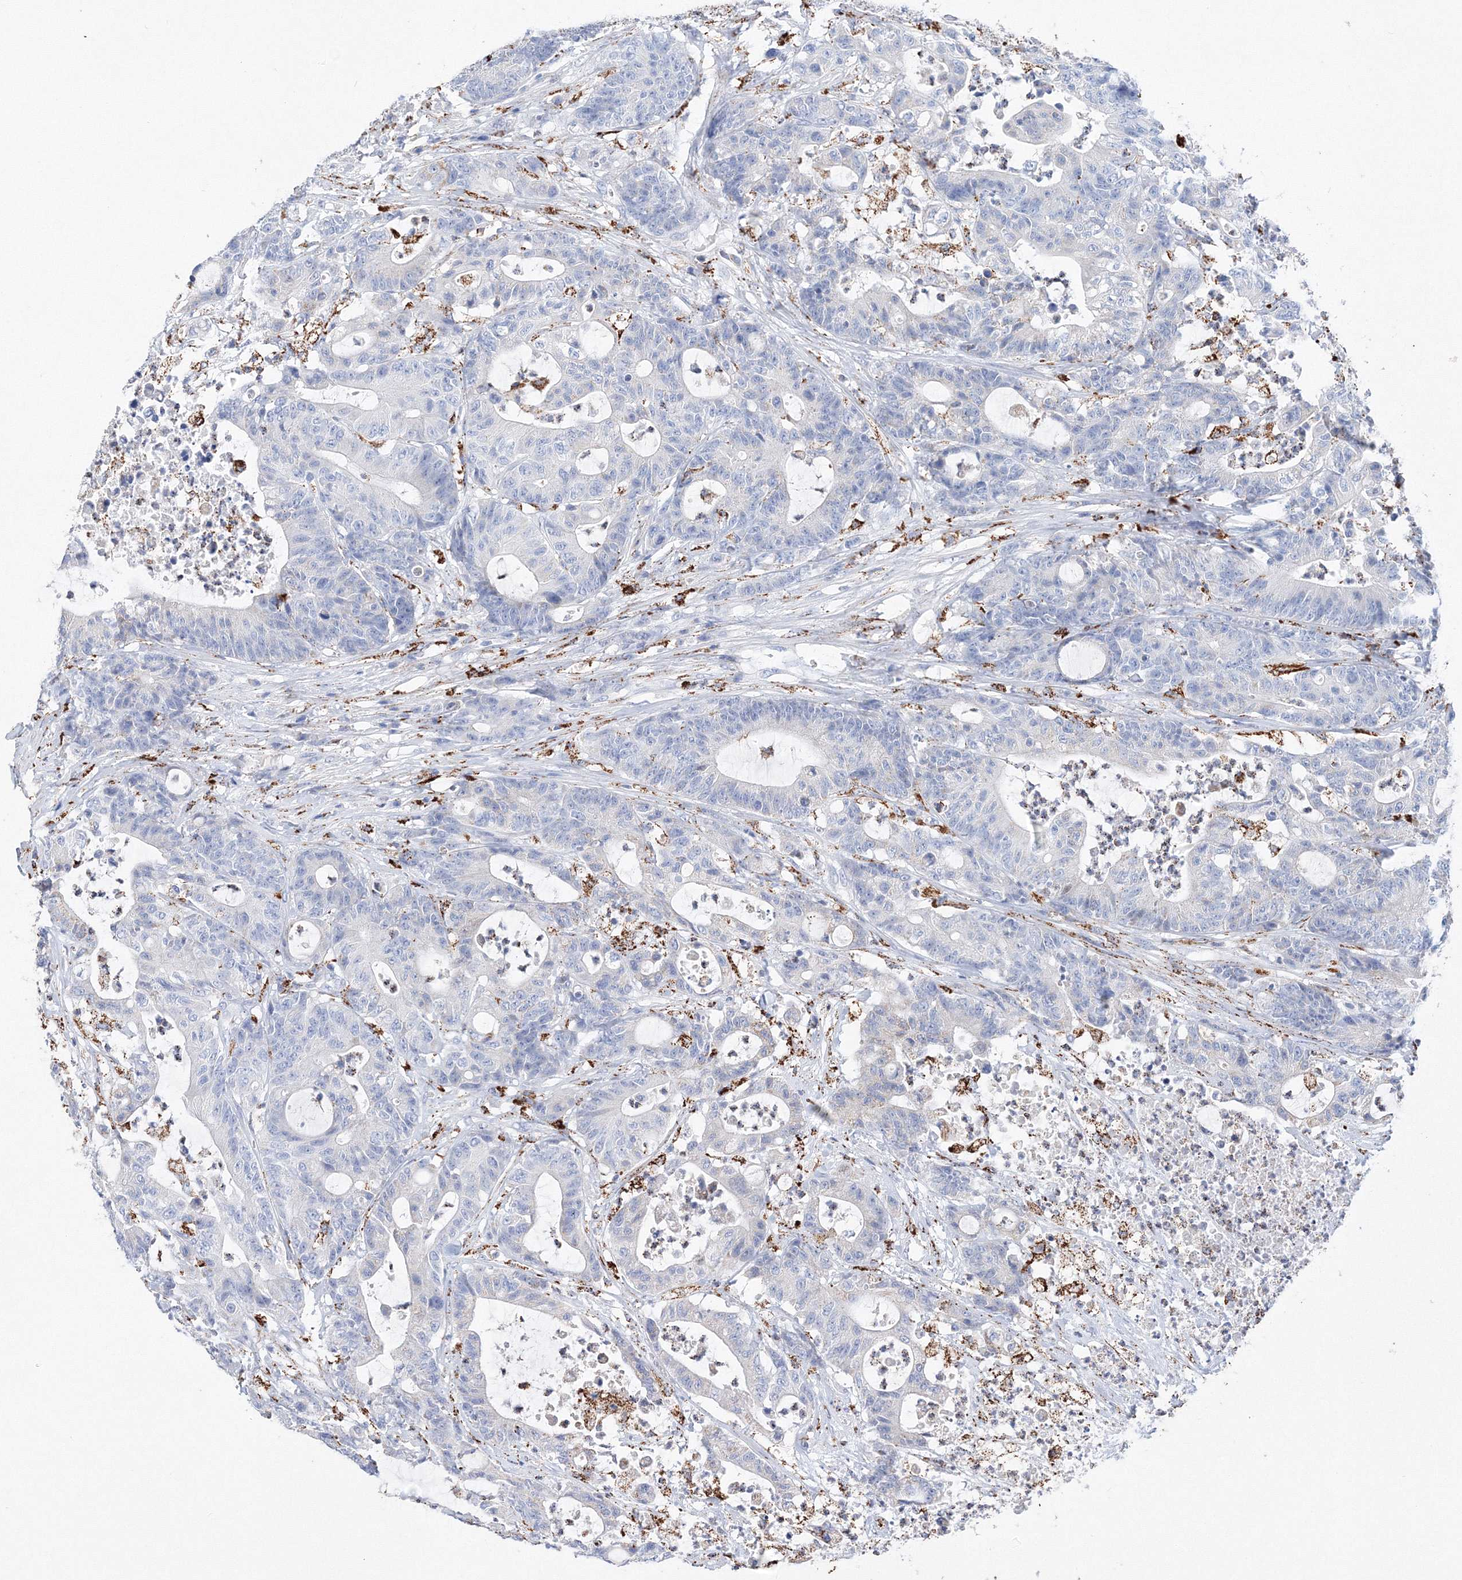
{"staining": {"intensity": "negative", "quantity": "none", "location": "none"}, "tissue": "colorectal cancer", "cell_type": "Tumor cells", "image_type": "cancer", "snomed": [{"axis": "morphology", "description": "Adenocarcinoma, NOS"}, {"axis": "topography", "description": "Colon"}], "caption": "The immunohistochemistry (IHC) photomicrograph has no significant staining in tumor cells of colorectal cancer tissue.", "gene": "MERTK", "patient": {"sex": "female", "age": 84}}